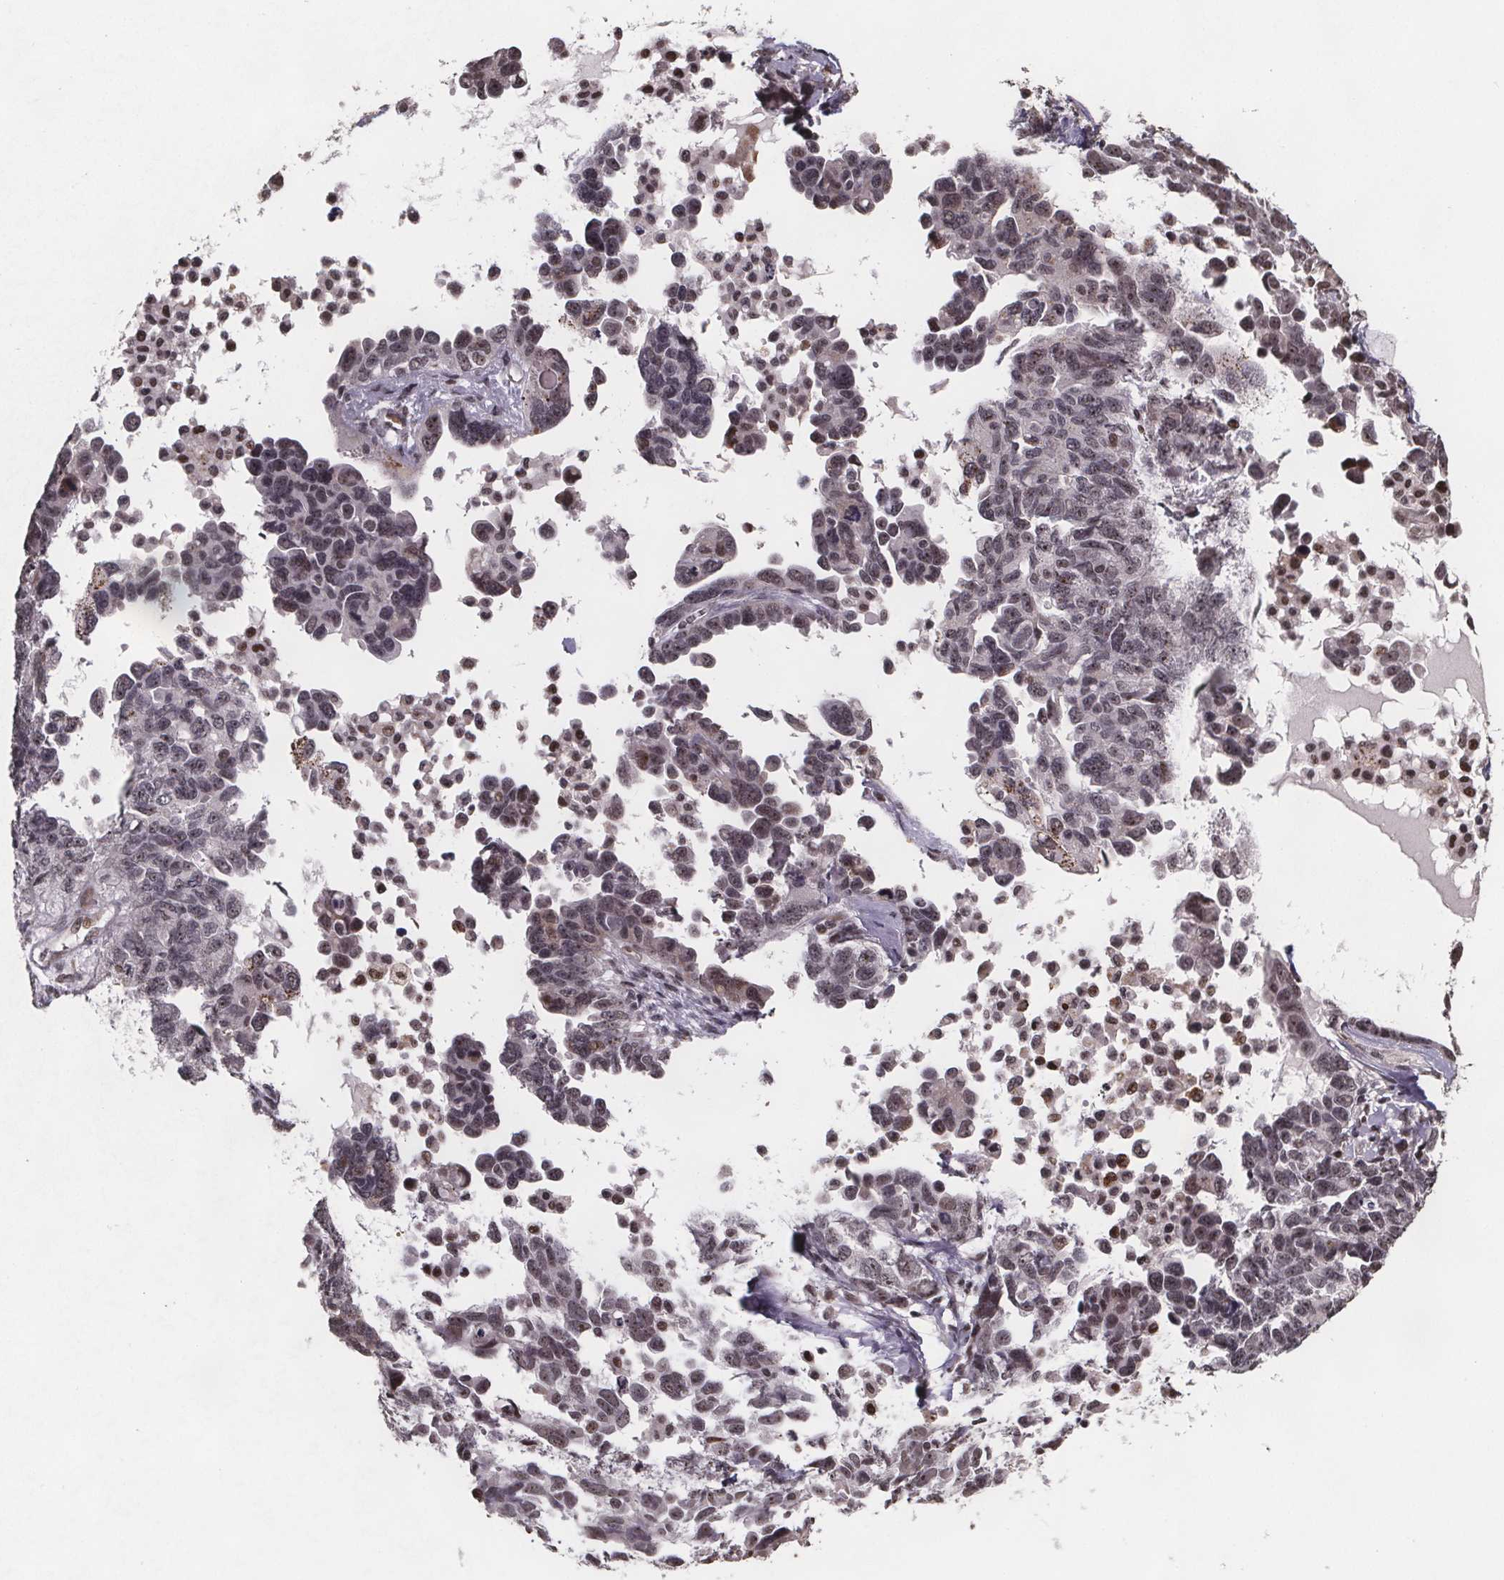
{"staining": {"intensity": "weak", "quantity": ">75%", "location": "nuclear"}, "tissue": "ovarian cancer", "cell_type": "Tumor cells", "image_type": "cancer", "snomed": [{"axis": "morphology", "description": "Cystadenocarcinoma, serous, NOS"}, {"axis": "topography", "description": "Ovary"}], "caption": "DAB (3,3'-diaminobenzidine) immunohistochemical staining of ovarian serous cystadenocarcinoma displays weak nuclear protein expression in about >75% of tumor cells.", "gene": "U2SURP", "patient": {"sex": "female", "age": 69}}